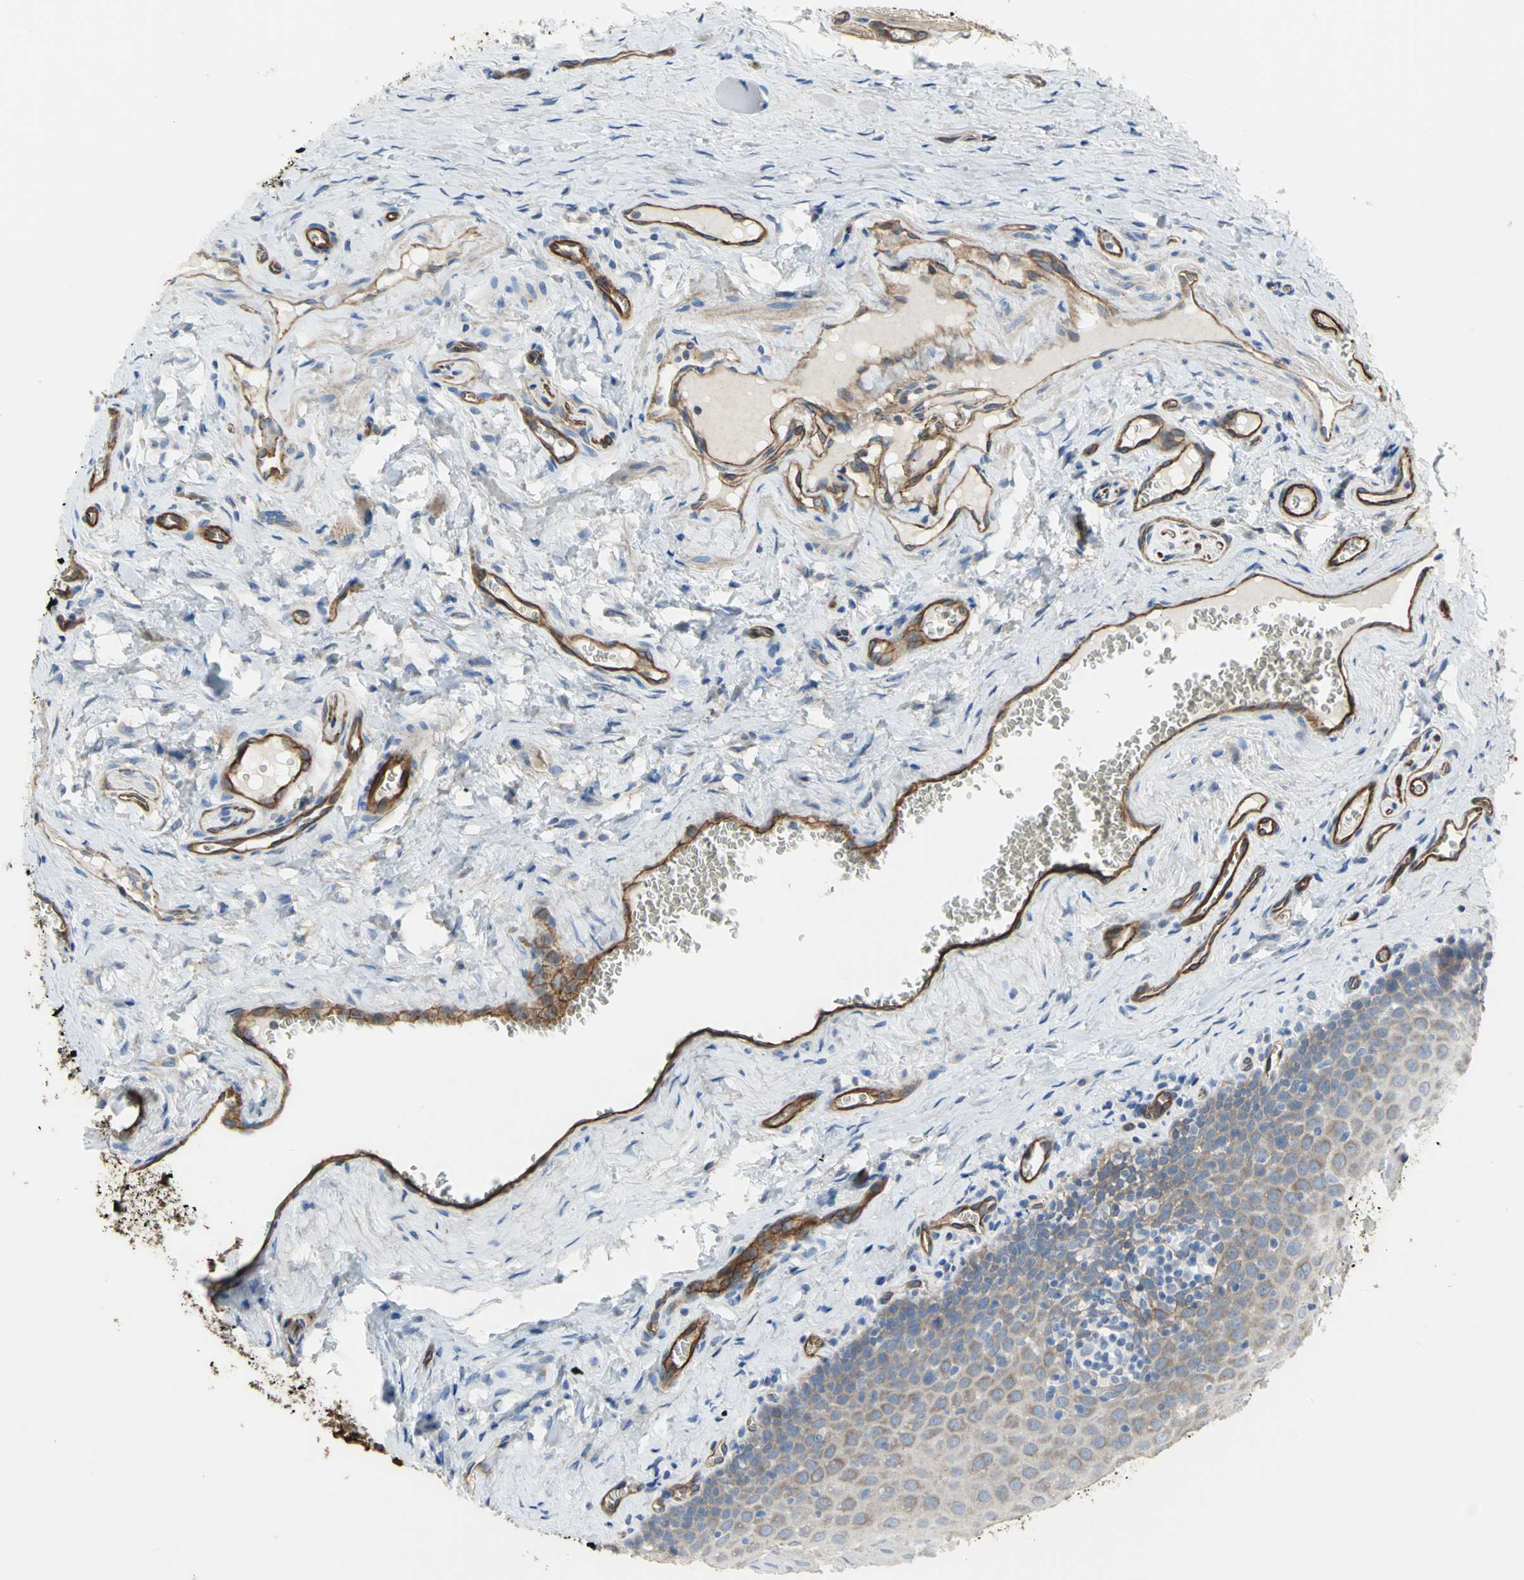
{"staining": {"intensity": "weak", "quantity": ">75%", "location": "cytoplasmic/membranous"}, "tissue": "oral mucosa", "cell_type": "Squamous epithelial cells", "image_type": "normal", "snomed": [{"axis": "morphology", "description": "Normal tissue, NOS"}, {"axis": "topography", "description": "Oral tissue"}], "caption": "An immunohistochemistry histopathology image of normal tissue is shown. Protein staining in brown highlights weak cytoplasmic/membranous positivity in oral mucosa within squamous epithelial cells.", "gene": "FLNB", "patient": {"sex": "male", "age": 20}}